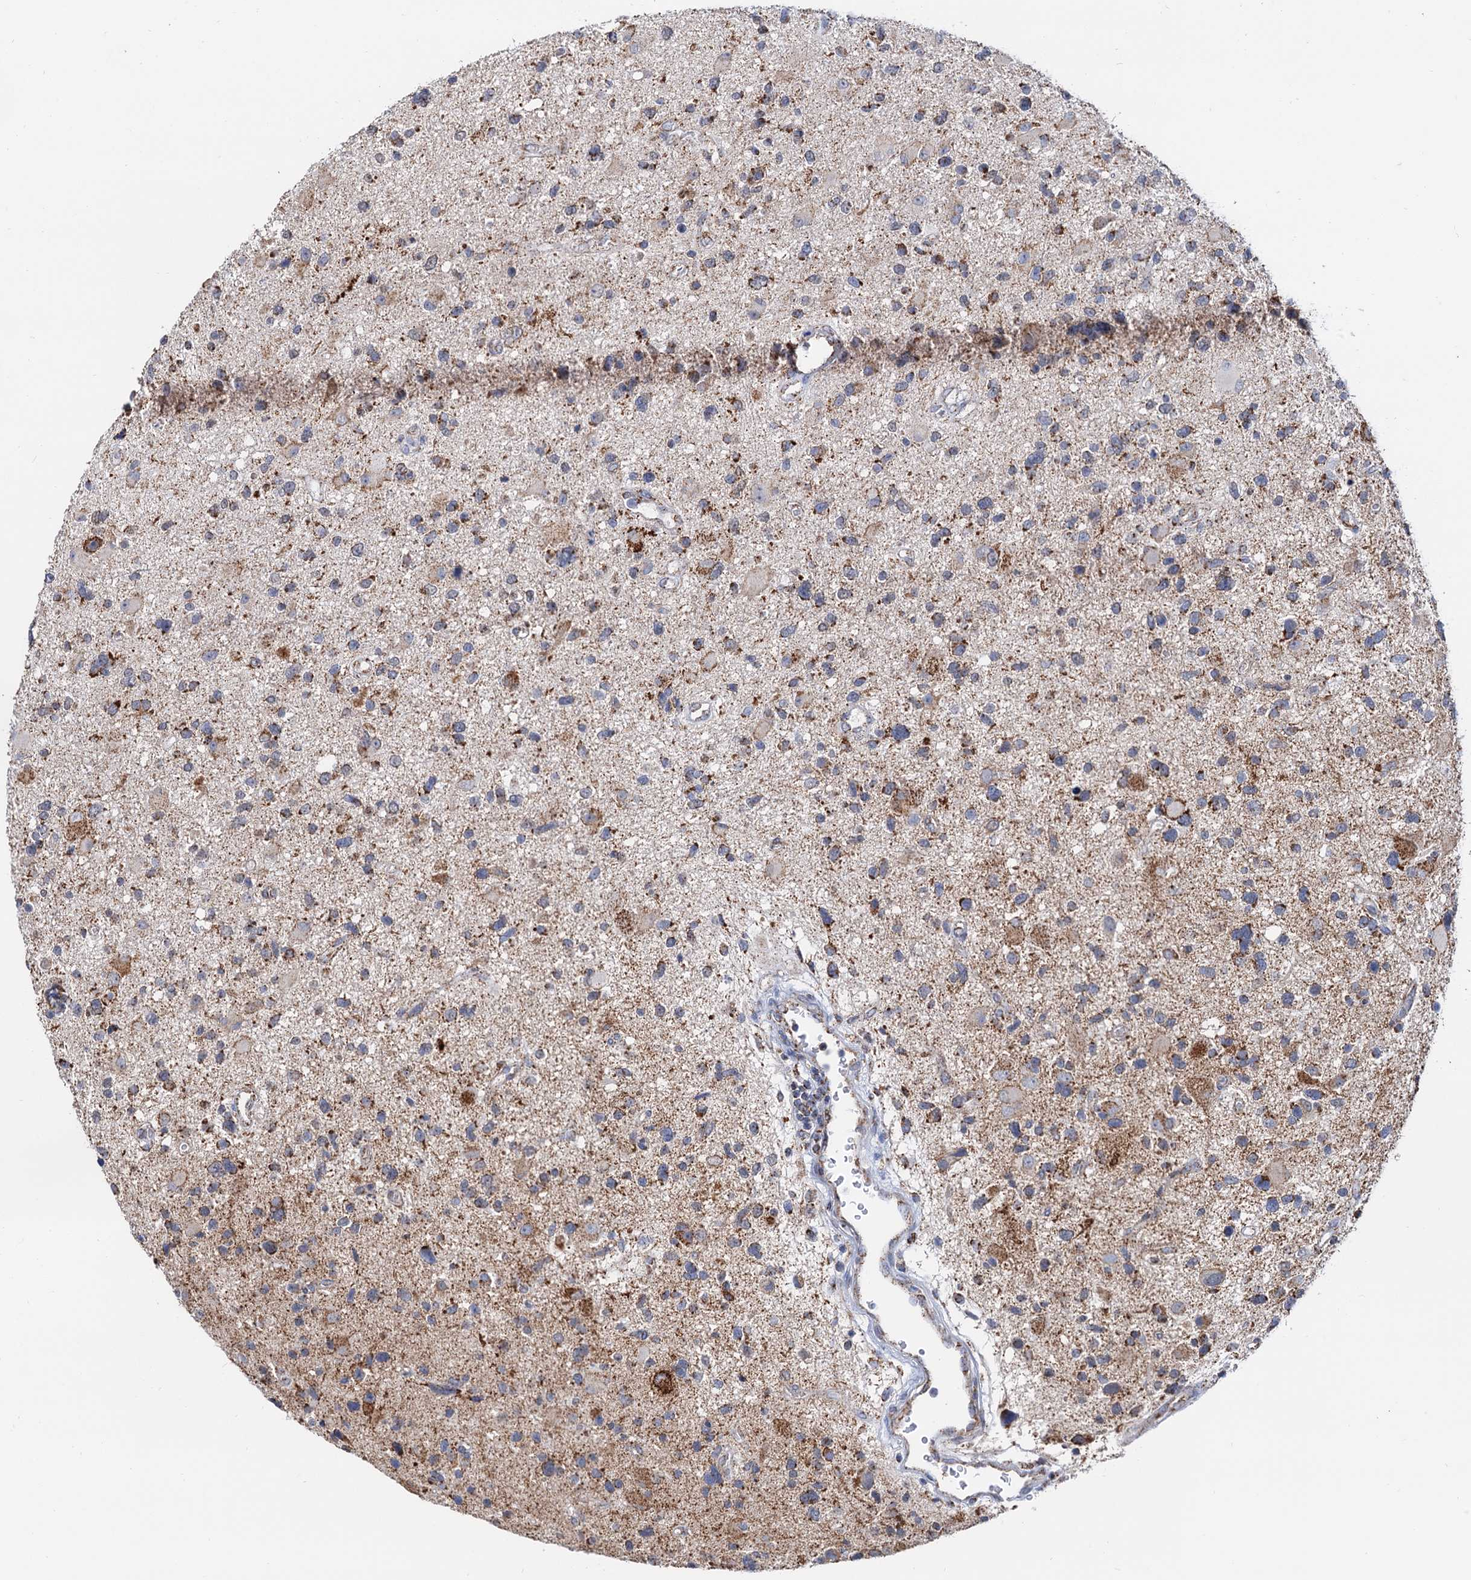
{"staining": {"intensity": "moderate", "quantity": "25%-75%", "location": "cytoplasmic/membranous"}, "tissue": "glioma", "cell_type": "Tumor cells", "image_type": "cancer", "snomed": [{"axis": "morphology", "description": "Glioma, malignant, High grade"}, {"axis": "topography", "description": "Brain"}], "caption": "Approximately 25%-75% of tumor cells in malignant glioma (high-grade) reveal moderate cytoplasmic/membranous protein positivity as visualized by brown immunohistochemical staining.", "gene": "C2CD3", "patient": {"sex": "male", "age": 33}}